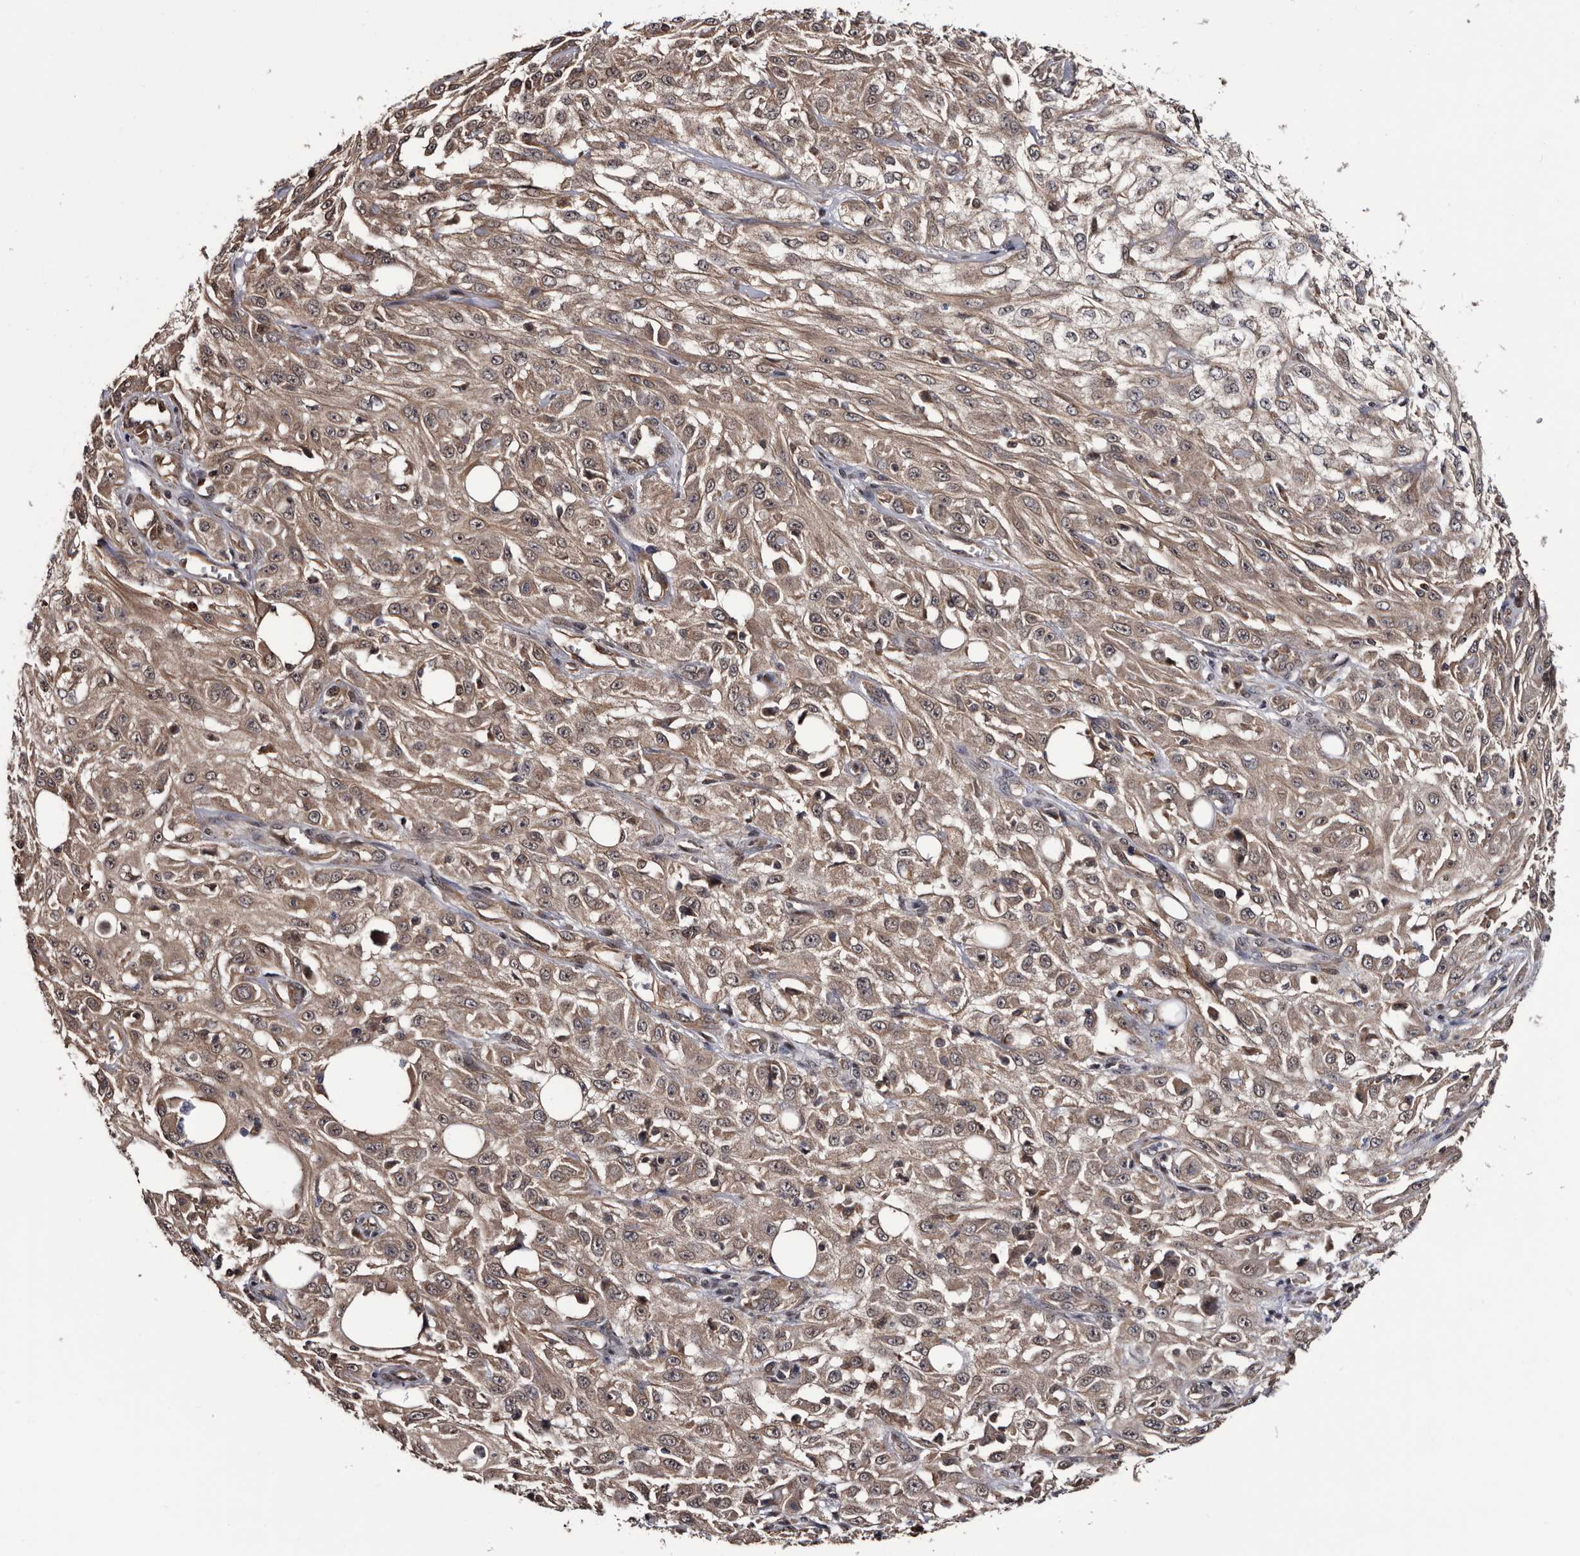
{"staining": {"intensity": "weak", "quantity": ">75%", "location": "cytoplasmic/membranous"}, "tissue": "skin cancer", "cell_type": "Tumor cells", "image_type": "cancer", "snomed": [{"axis": "morphology", "description": "Squamous cell carcinoma, NOS"}, {"axis": "morphology", "description": "Squamous cell carcinoma, metastatic, NOS"}, {"axis": "topography", "description": "Skin"}, {"axis": "topography", "description": "Lymph node"}], "caption": "The immunohistochemical stain shows weak cytoplasmic/membranous staining in tumor cells of skin cancer (metastatic squamous cell carcinoma) tissue. The protein is shown in brown color, while the nuclei are stained blue.", "gene": "TTI2", "patient": {"sex": "male", "age": 75}}